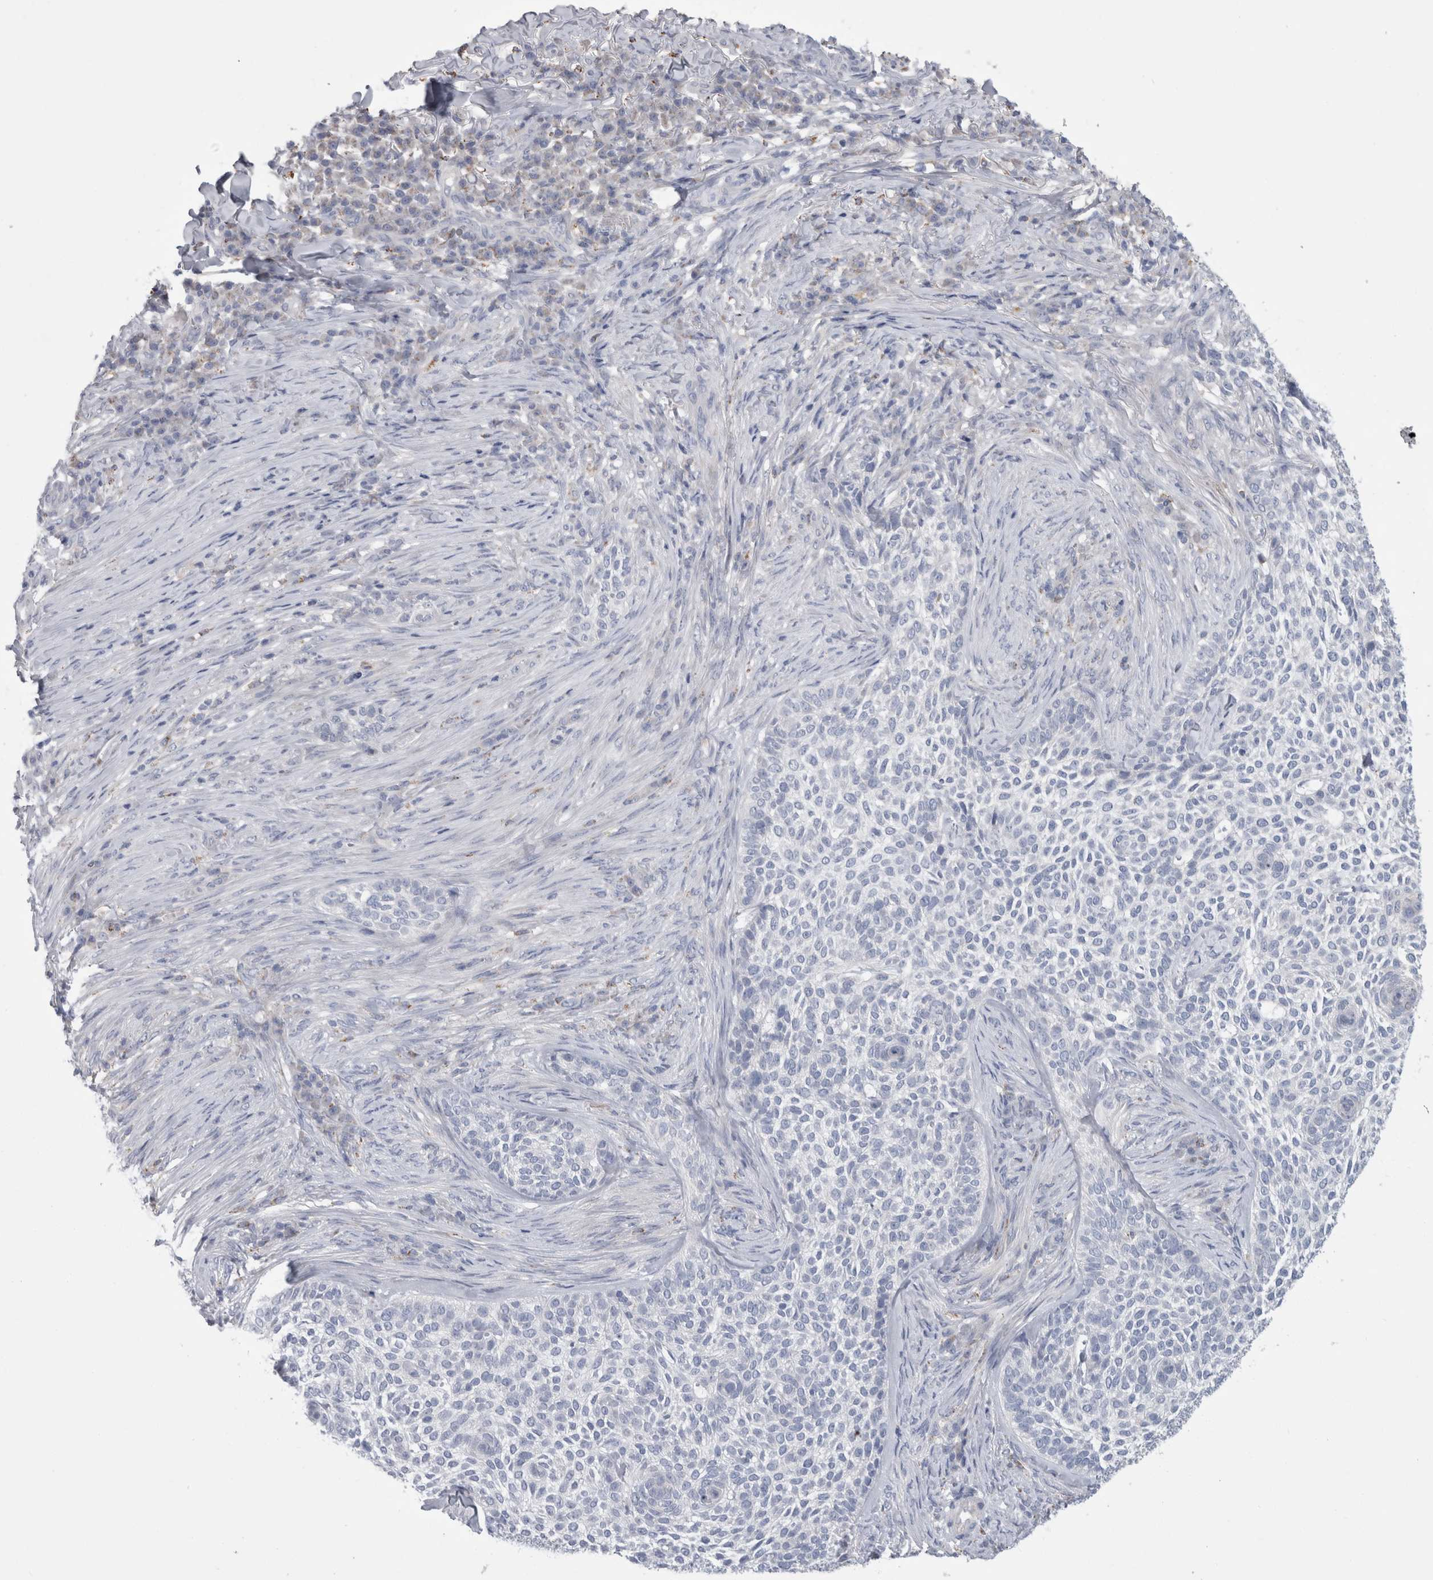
{"staining": {"intensity": "negative", "quantity": "none", "location": "none"}, "tissue": "skin cancer", "cell_type": "Tumor cells", "image_type": "cancer", "snomed": [{"axis": "morphology", "description": "Basal cell carcinoma"}, {"axis": "topography", "description": "Skin"}], "caption": "Immunohistochemistry of human skin cancer reveals no positivity in tumor cells. (DAB (3,3'-diaminobenzidine) immunohistochemistry with hematoxylin counter stain).", "gene": "GATM", "patient": {"sex": "female", "age": 64}}